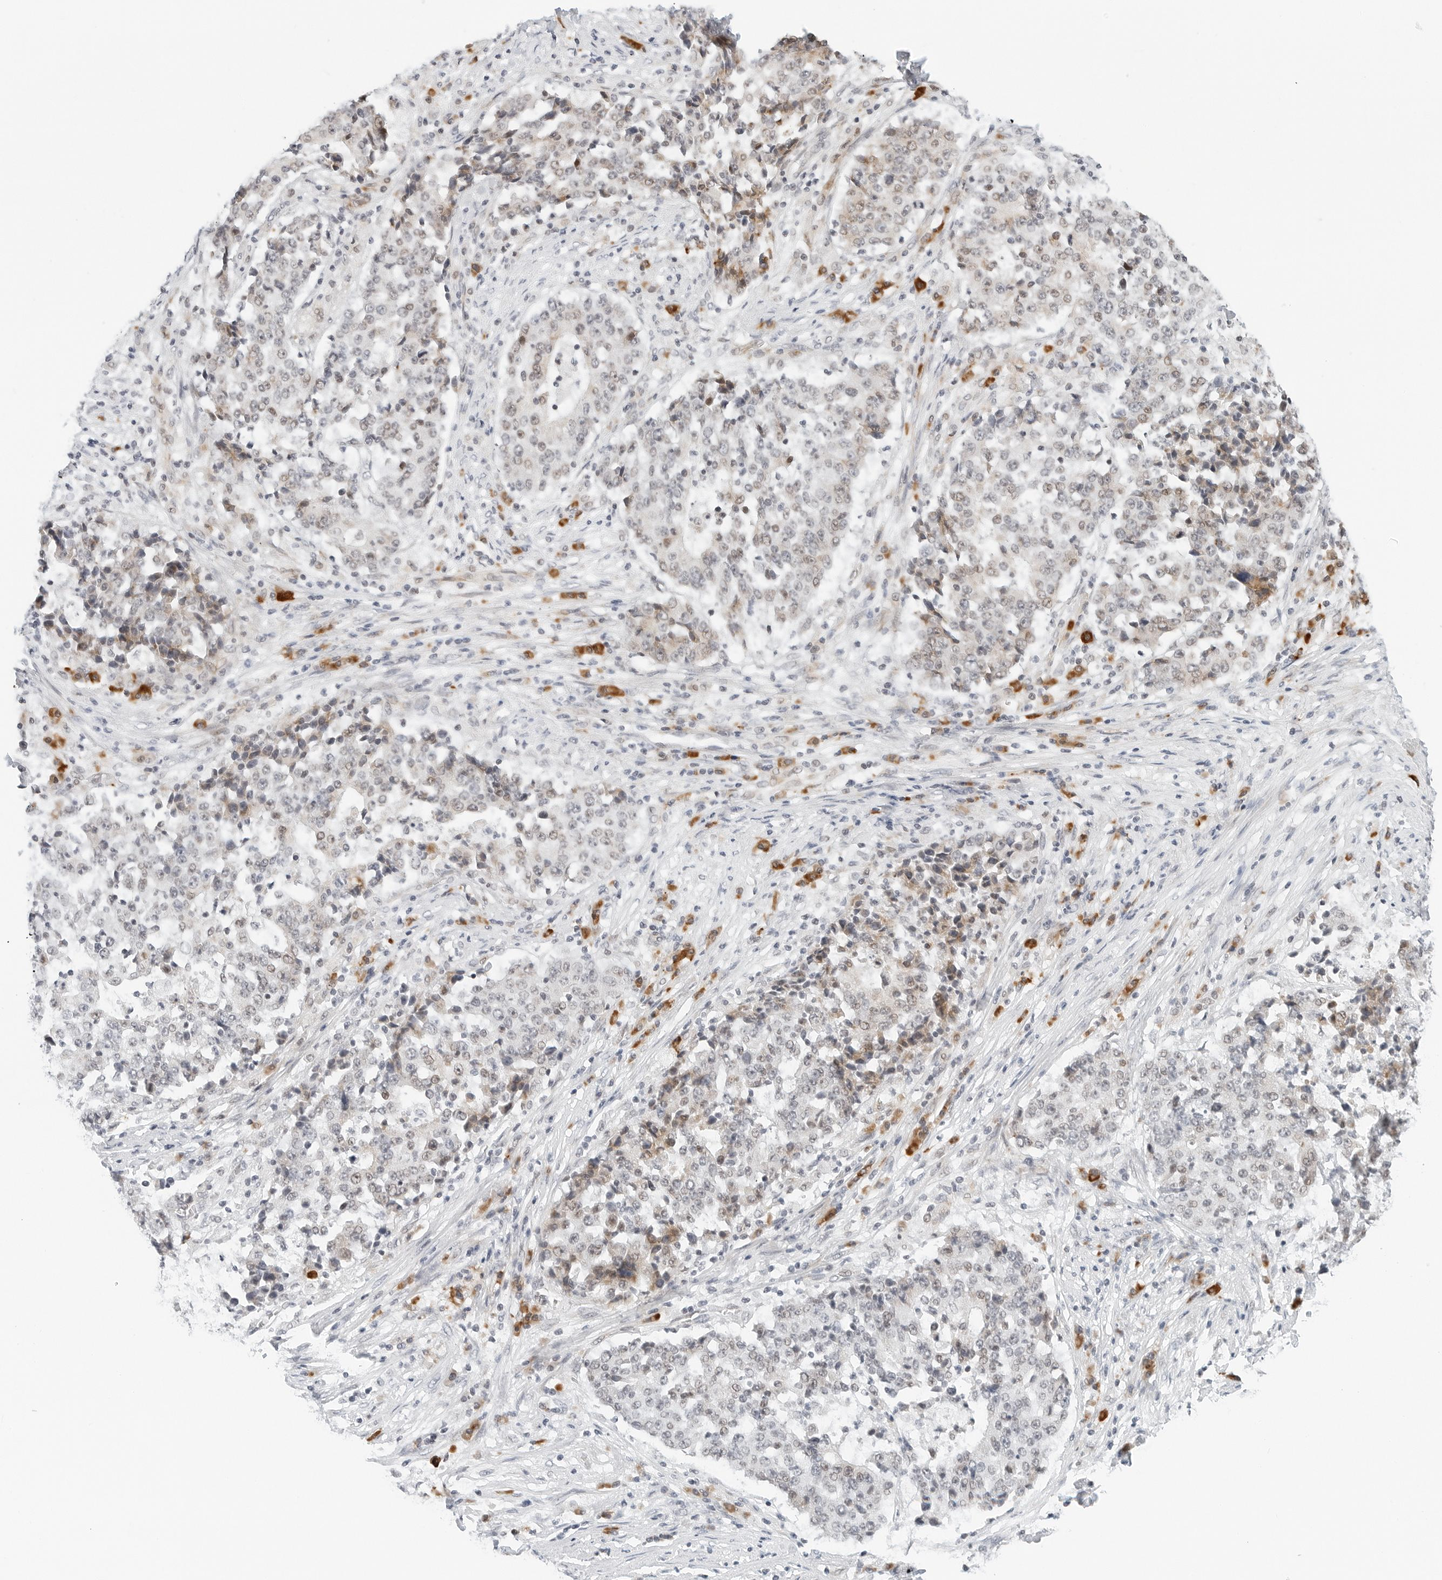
{"staining": {"intensity": "weak", "quantity": "<25%", "location": "cytoplasmic/membranous,nuclear"}, "tissue": "stomach cancer", "cell_type": "Tumor cells", "image_type": "cancer", "snomed": [{"axis": "morphology", "description": "Adenocarcinoma, NOS"}, {"axis": "topography", "description": "Stomach"}], "caption": "The photomicrograph displays no significant positivity in tumor cells of stomach adenocarcinoma. (DAB immunohistochemistry with hematoxylin counter stain).", "gene": "PARP10", "patient": {"sex": "male", "age": 59}}